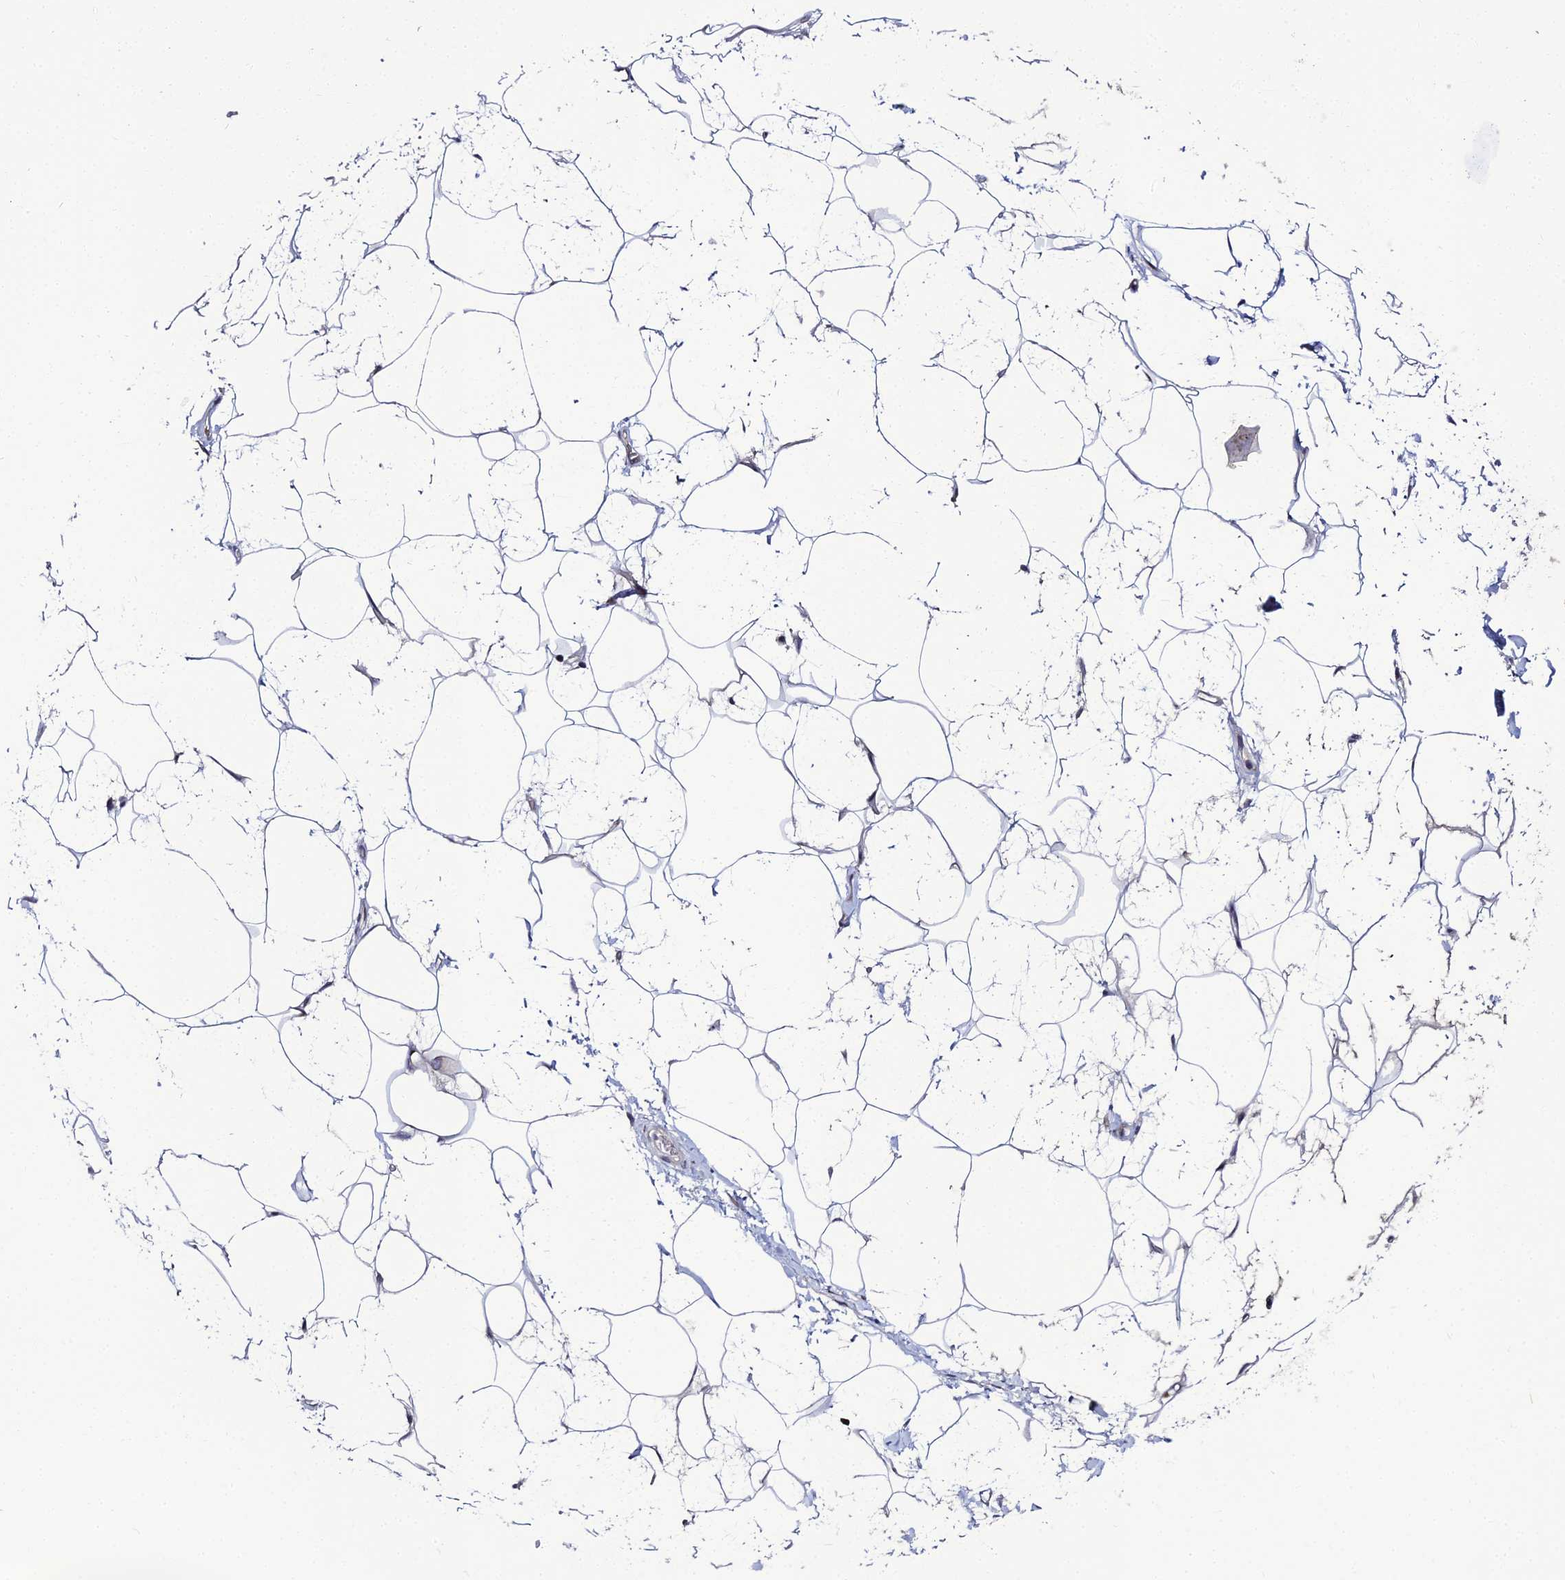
{"staining": {"intensity": "negative", "quantity": "none", "location": "none"}, "tissue": "adipose tissue", "cell_type": "Adipocytes", "image_type": "normal", "snomed": [{"axis": "morphology", "description": "Normal tissue, NOS"}, {"axis": "morphology", "description": "Adenocarcinoma, NOS"}, {"axis": "topography", "description": "Rectum"}, {"axis": "topography", "description": "Vagina"}, {"axis": "topography", "description": "Peripheral nerve tissue"}], "caption": "Immunohistochemistry (IHC) micrograph of benign adipose tissue: human adipose tissue stained with DAB (3,3'-diaminobenzidine) demonstrates no significant protein expression in adipocytes.", "gene": "TAF9B", "patient": {"sex": "female", "age": 71}}